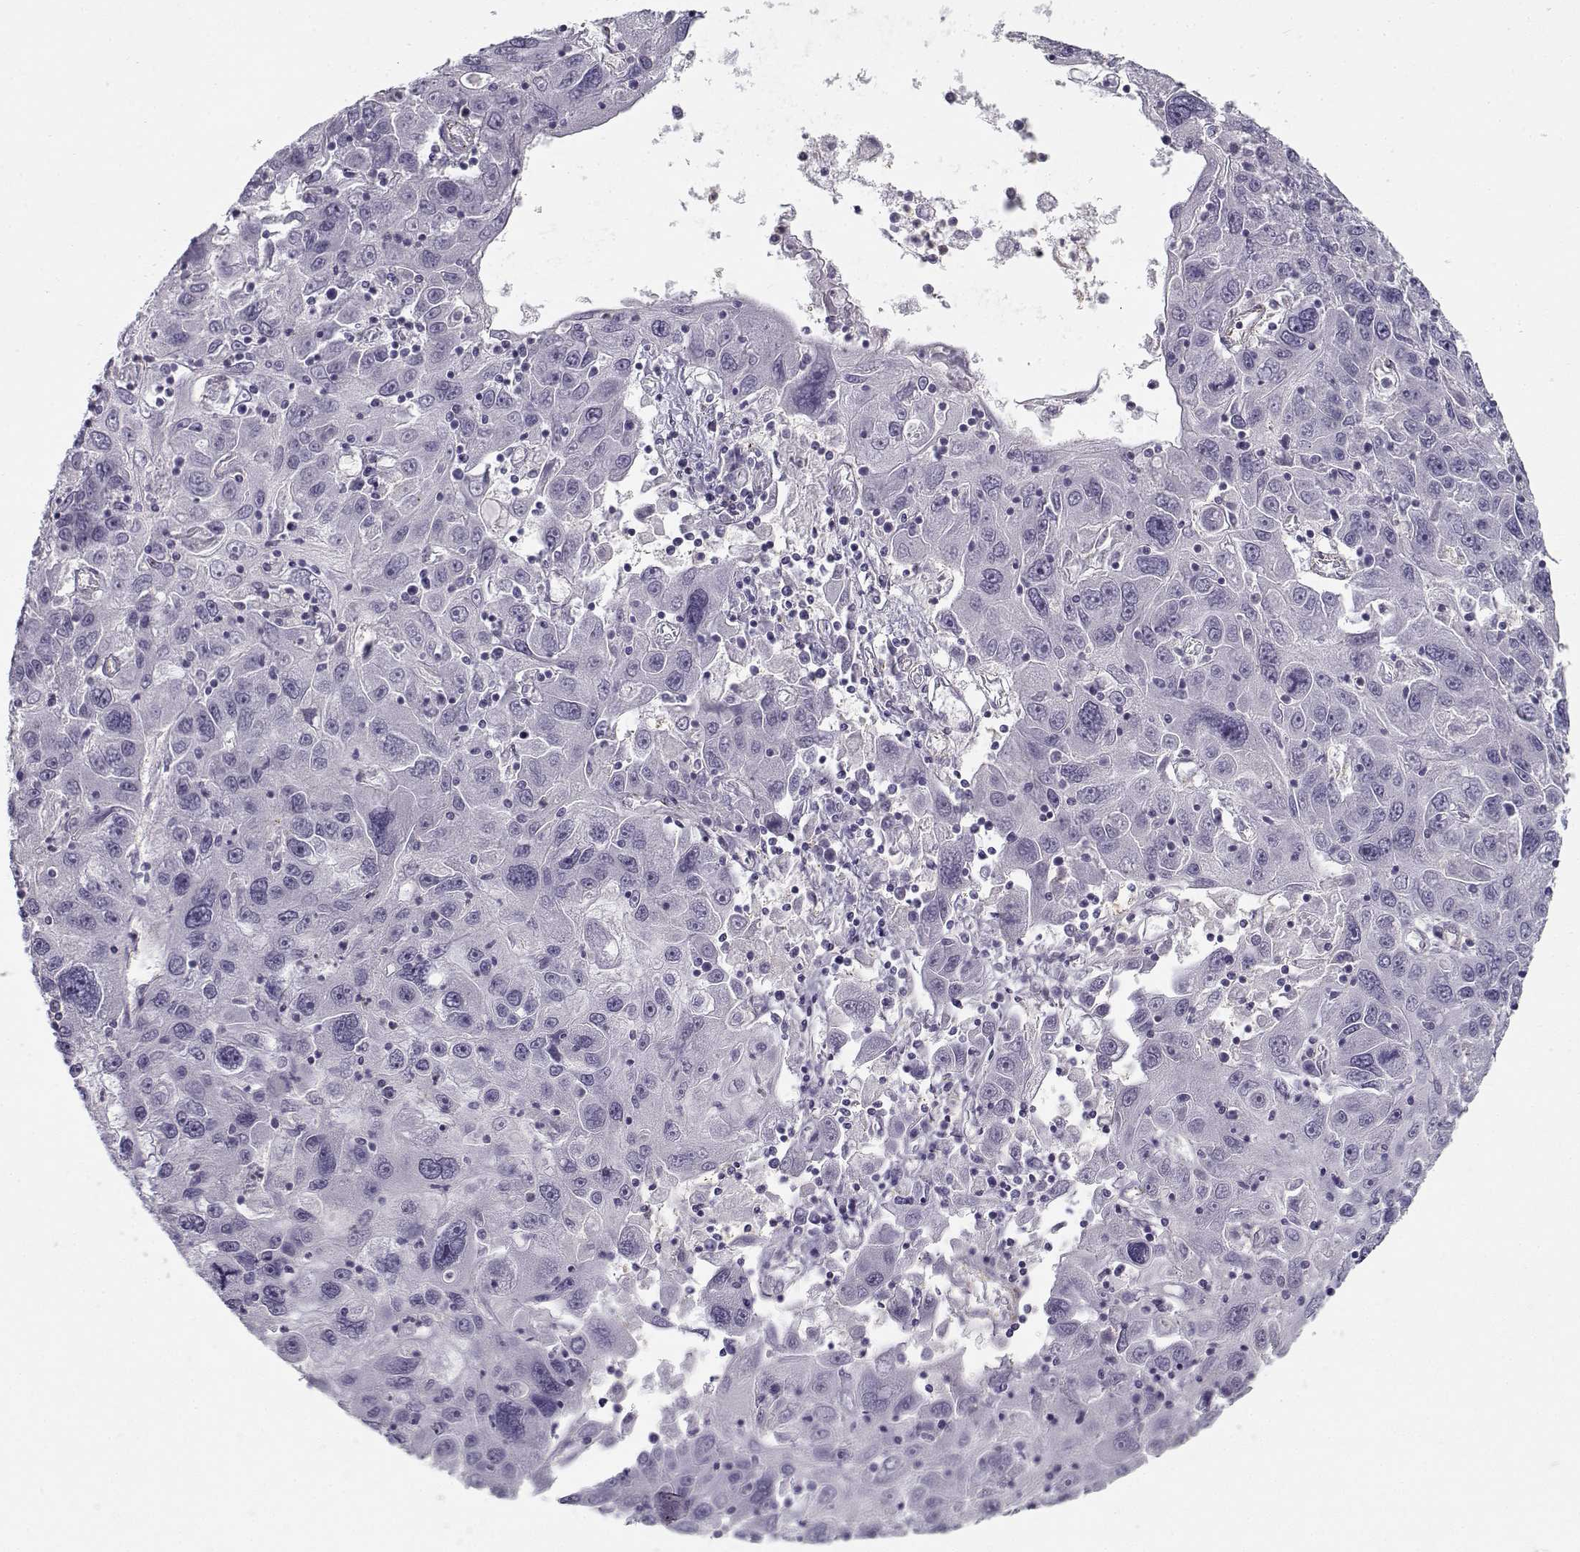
{"staining": {"intensity": "negative", "quantity": "none", "location": "none"}, "tissue": "stomach cancer", "cell_type": "Tumor cells", "image_type": "cancer", "snomed": [{"axis": "morphology", "description": "Adenocarcinoma, NOS"}, {"axis": "topography", "description": "Stomach"}], "caption": "This is an immunohistochemistry image of human stomach adenocarcinoma. There is no expression in tumor cells.", "gene": "MYO1A", "patient": {"sex": "male", "age": 56}}